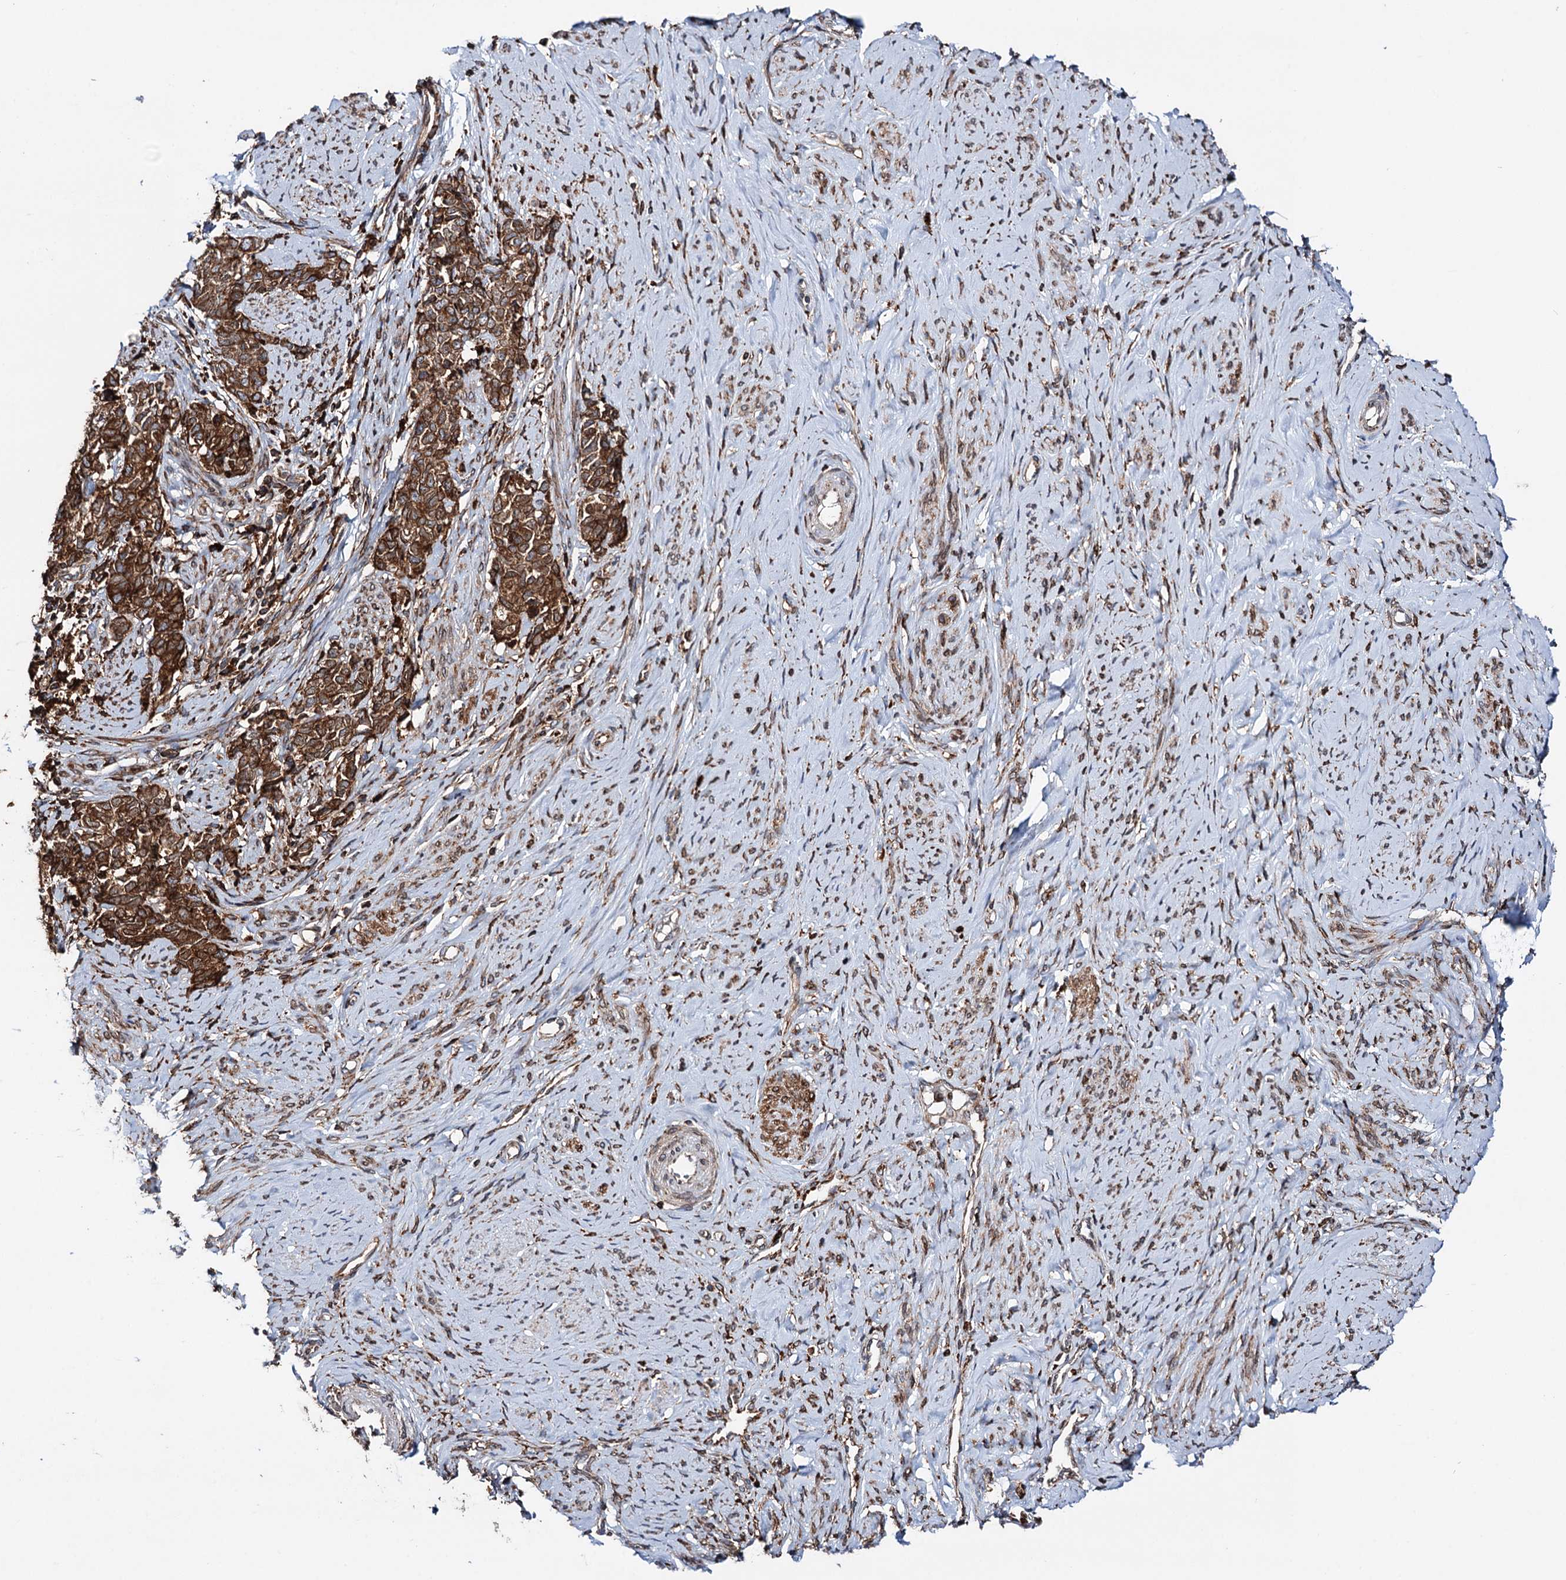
{"staining": {"intensity": "strong", "quantity": ">75%", "location": "cytoplasmic/membranous"}, "tissue": "cervical cancer", "cell_type": "Tumor cells", "image_type": "cancer", "snomed": [{"axis": "morphology", "description": "Squamous cell carcinoma, NOS"}, {"axis": "topography", "description": "Cervix"}], "caption": "Immunohistochemistry (IHC) (DAB (3,3'-diaminobenzidine)) staining of human cervical cancer (squamous cell carcinoma) reveals strong cytoplasmic/membranous protein staining in about >75% of tumor cells. Ihc stains the protein in brown and the nuclei are stained blue.", "gene": "ERP29", "patient": {"sex": "female", "age": 63}}